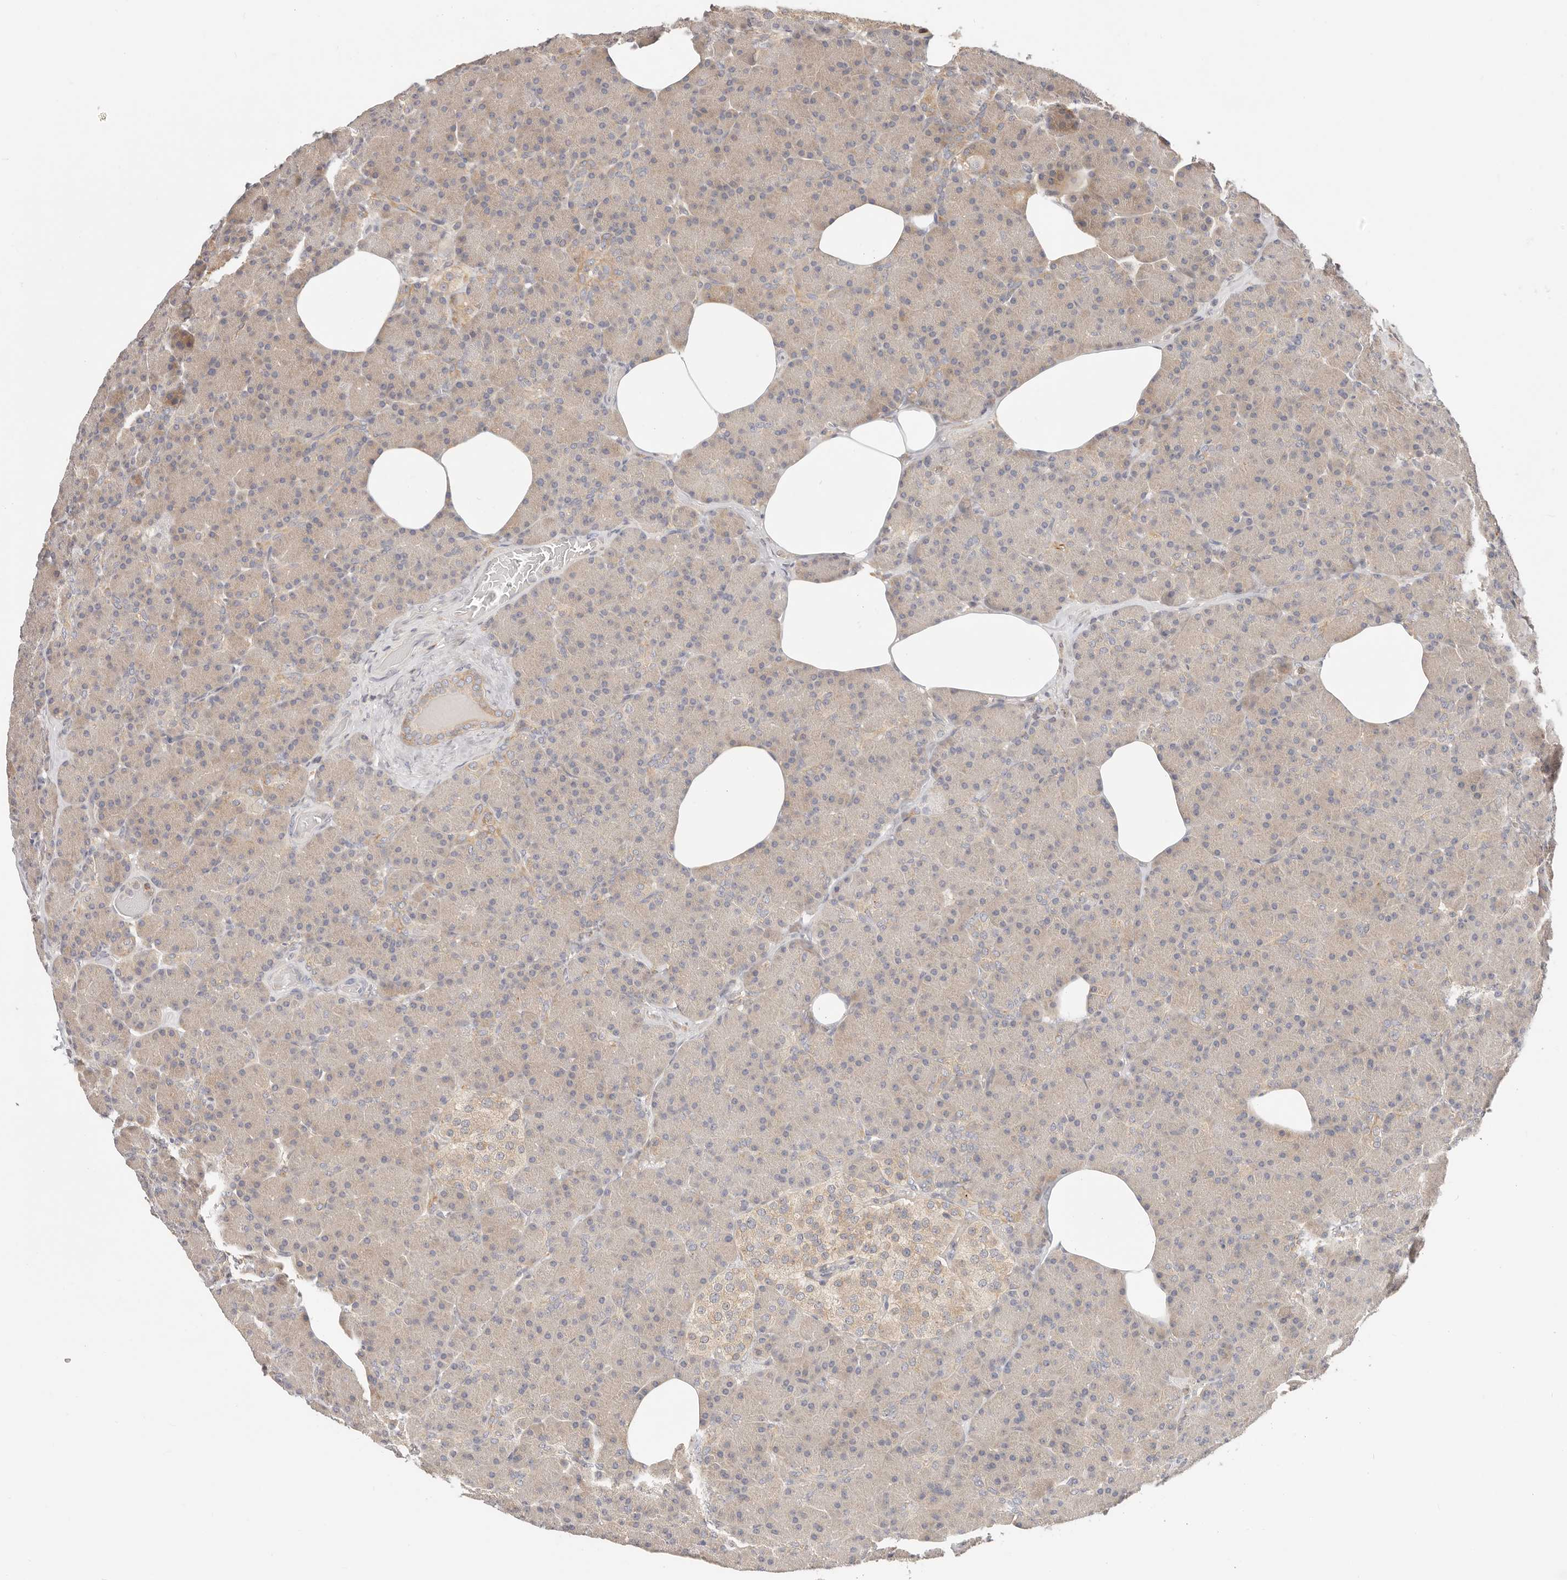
{"staining": {"intensity": "moderate", "quantity": "25%-75%", "location": "cytoplasmic/membranous"}, "tissue": "pancreas", "cell_type": "Exocrine glandular cells", "image_type": "normal", "snomed": [{"axis": "morphology", "description": "Normal tissue, NOS"}, {"axis": "topography", "description": "Pancreas"}], "caption": "Pancreas stained with IHC reveals moderate cytoplasmic/membranous positivity in about 25%-75% of exocrine glandular cells. The staining was performed using DAB (3,3'-diaminobenzidine) to visualize the protein expression in brown, while the nuclei were stained in blue with hematoxylin (Magnification: 20x).", "gene": "DTNBP1", "patient": {"sex": "female", "age": 43}}